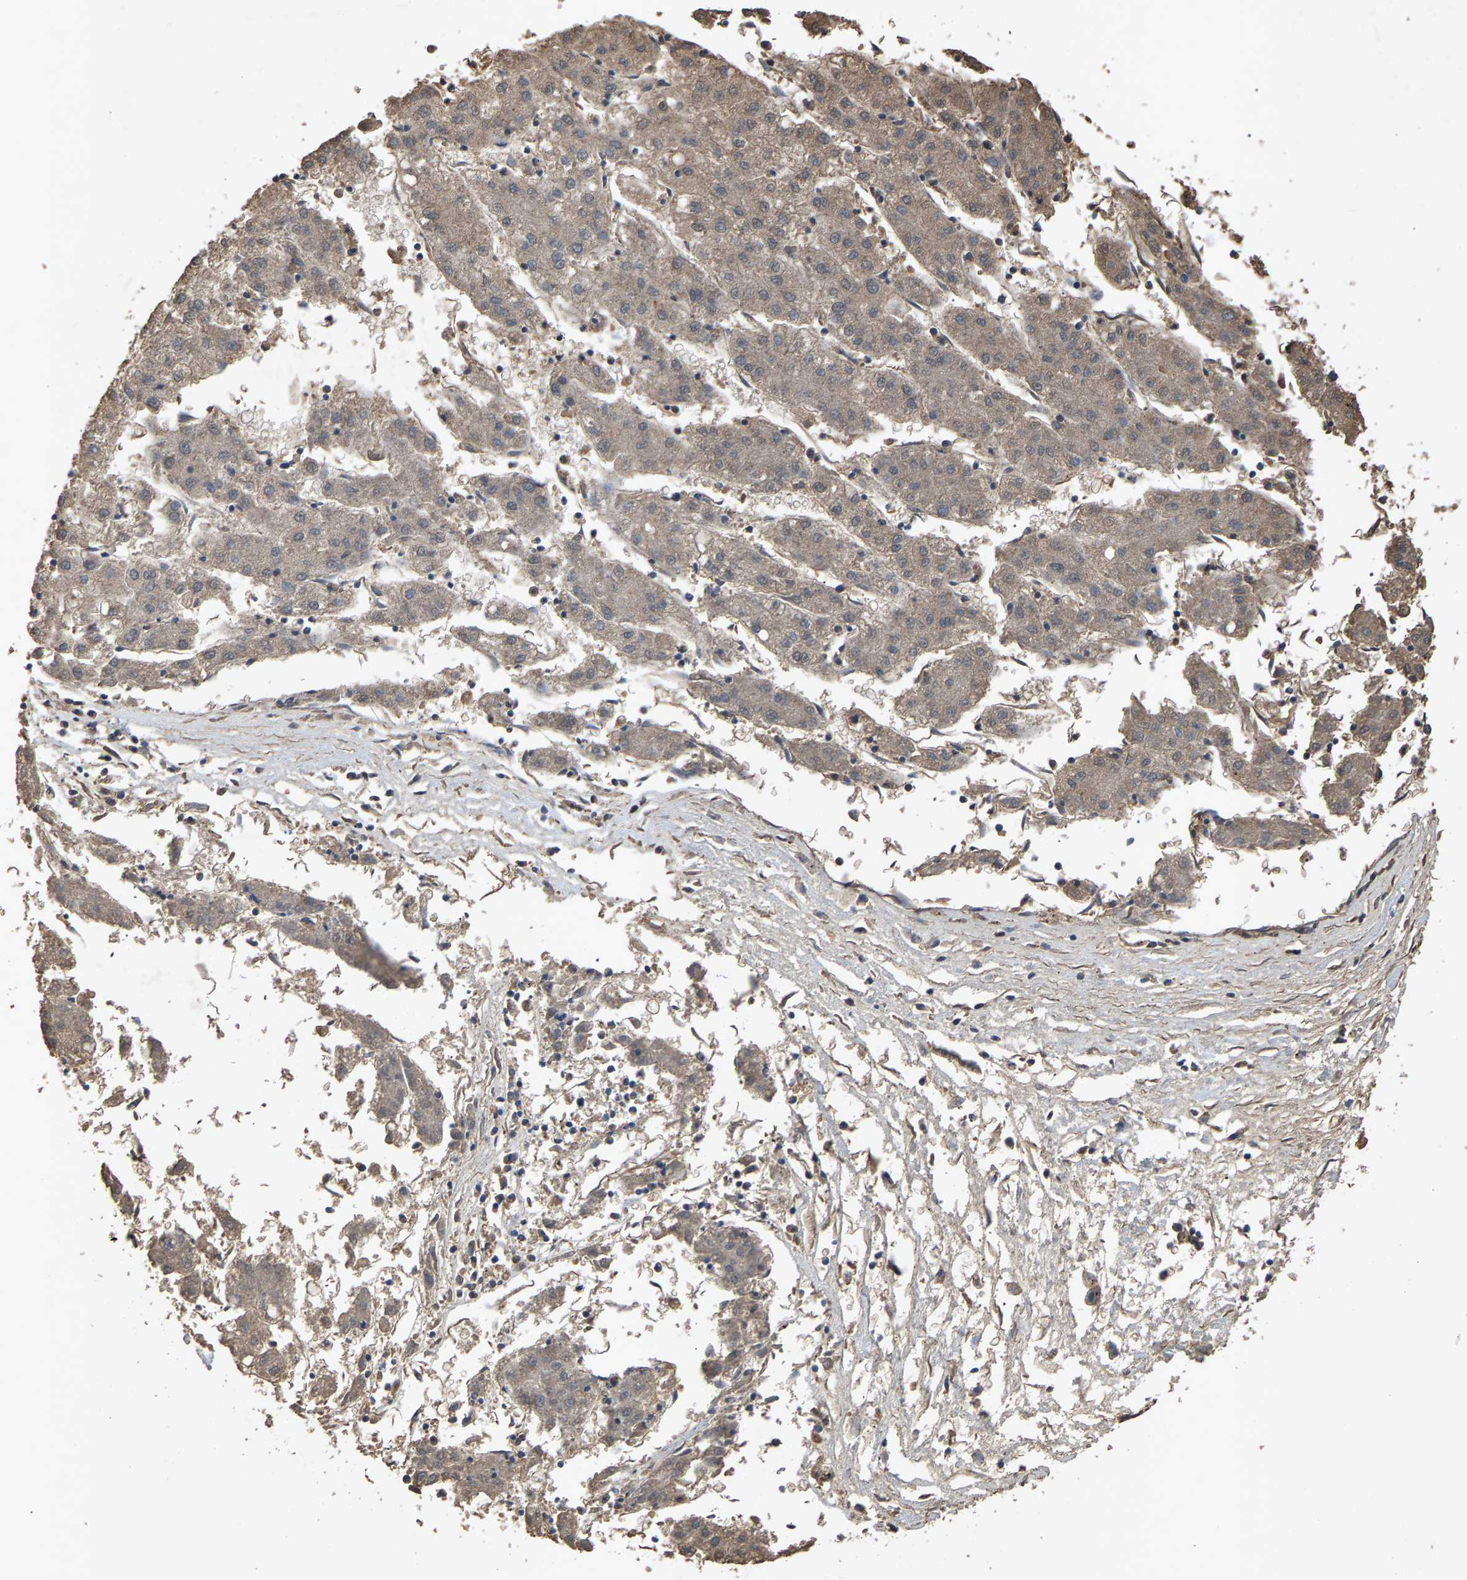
{"staining": {"intensity": "weak", "quantity": "<25%", "location": "cytoplasmic/membranous"}, "tissue": "liver cancer", "cell_type": "Tumor cells", "image_type": "cancer", "snomed": [{"axis": "morphology", "description": "Carcinoma, Hepatocellular, NOS"}, {"axis": "topography", "description": "Liver"}], "caption": "This photomicrograph is of liver cancer (hepatocellular carcinoma) stained with immunohistochemistry to label a protein in brown with the nuclei are counter-stained blue. There is no staining in tumor cells. Brightfield microscopy of immunohistochemistry stained with DAB (3,3'-diaminobenzidine) (brown) and hematoxylin (blue), captured at high magnification.", "gene": "HTRA3", "patient": {"sex": "male", "age": 72}}